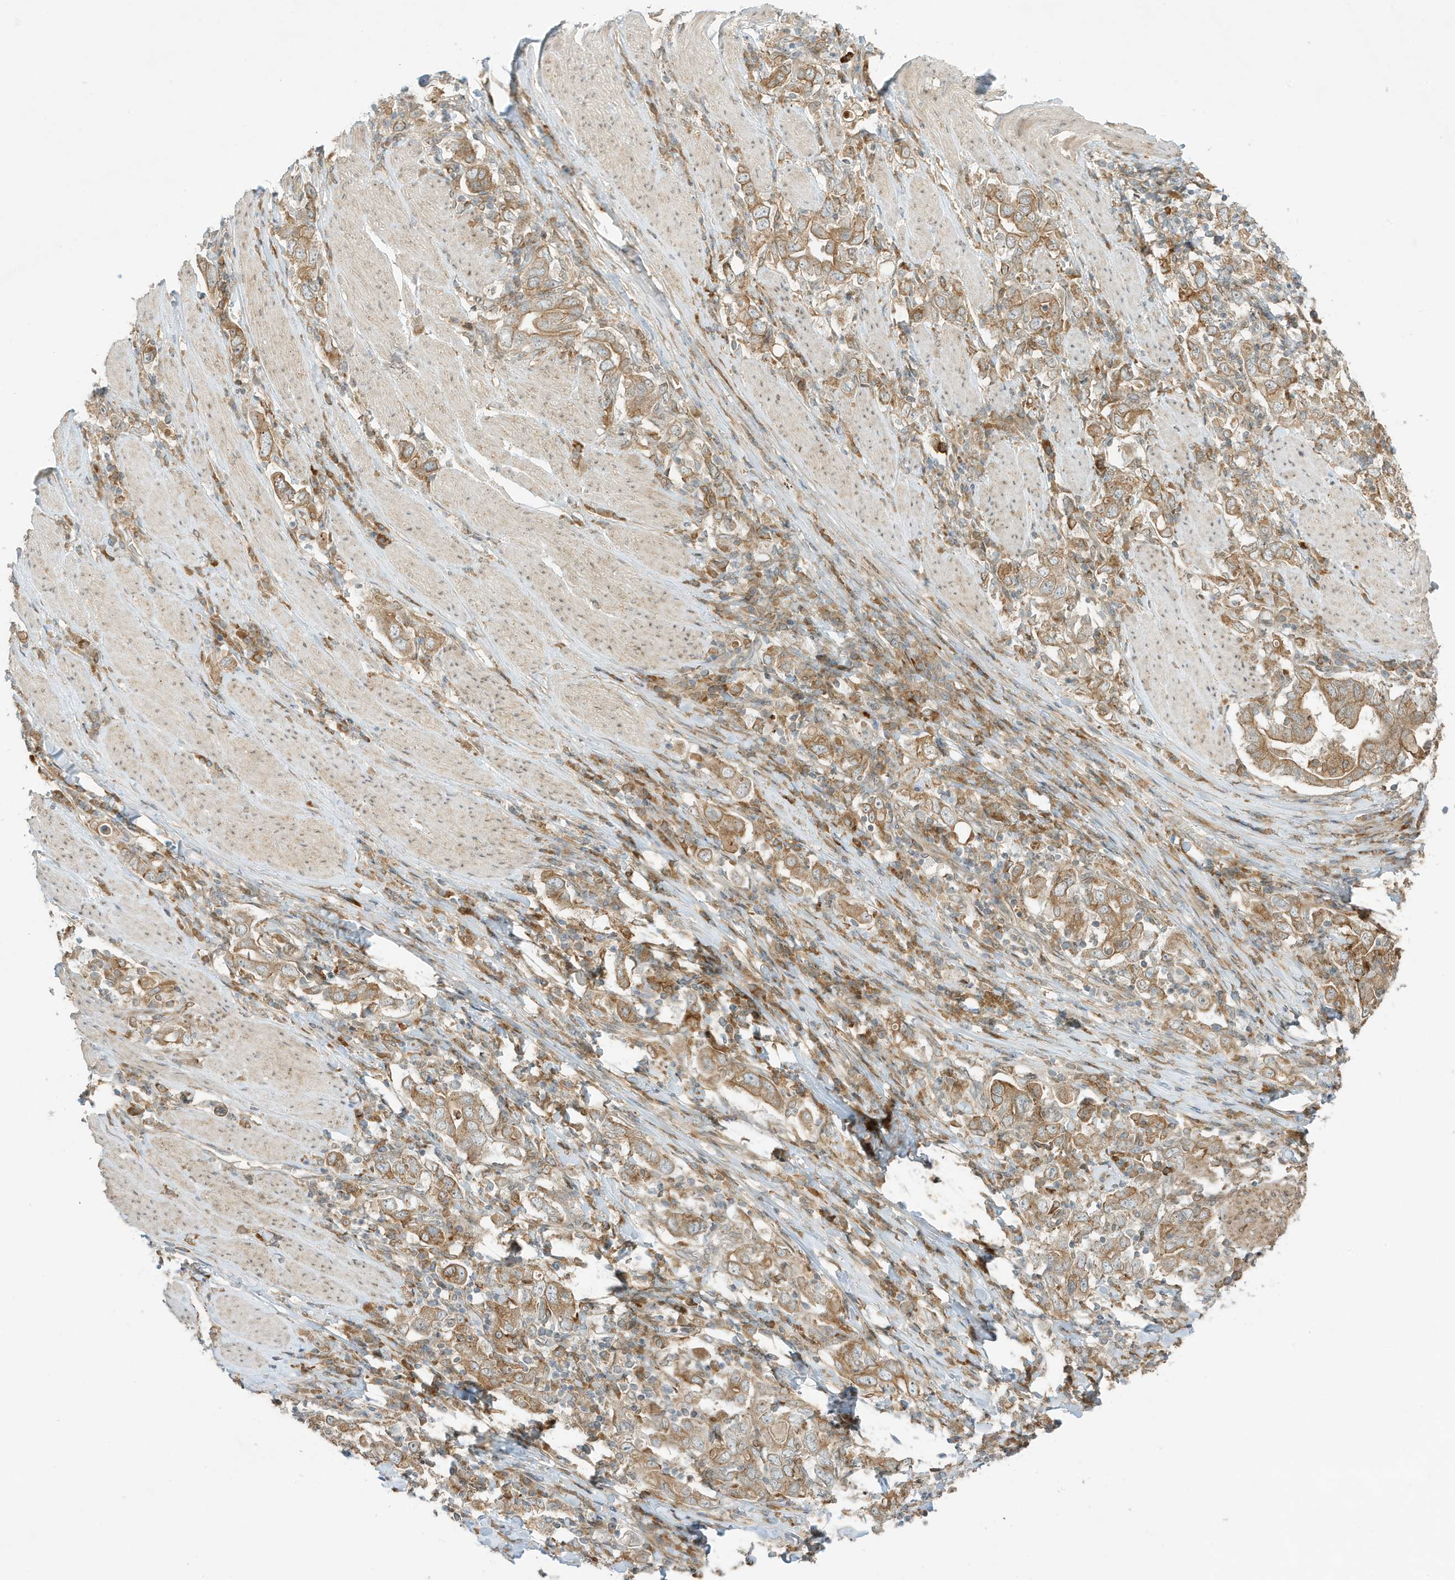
{"staining": {"intensity": "moderate", "quantity": ">75%", "location": "cytoplasmic/membranous"}, "tissue": "stomach cancer", "cell_type": "Tumor cells", "image_type": "cancer", "snomed": [{"axis": "morphology", "description": "Adenocarcinoma, NOS"}, {"axis": "topography", "description": "Stomach, upper"}], "caption": "Adenocarcinoma (stomach) was stained to show a protein in brown. There is medium levels of moderate cytoplasmic/membranous expression in about >75% of tumor cells.", "gene": "SCARF2", "patient": {"sex": "male", "age": 62}}